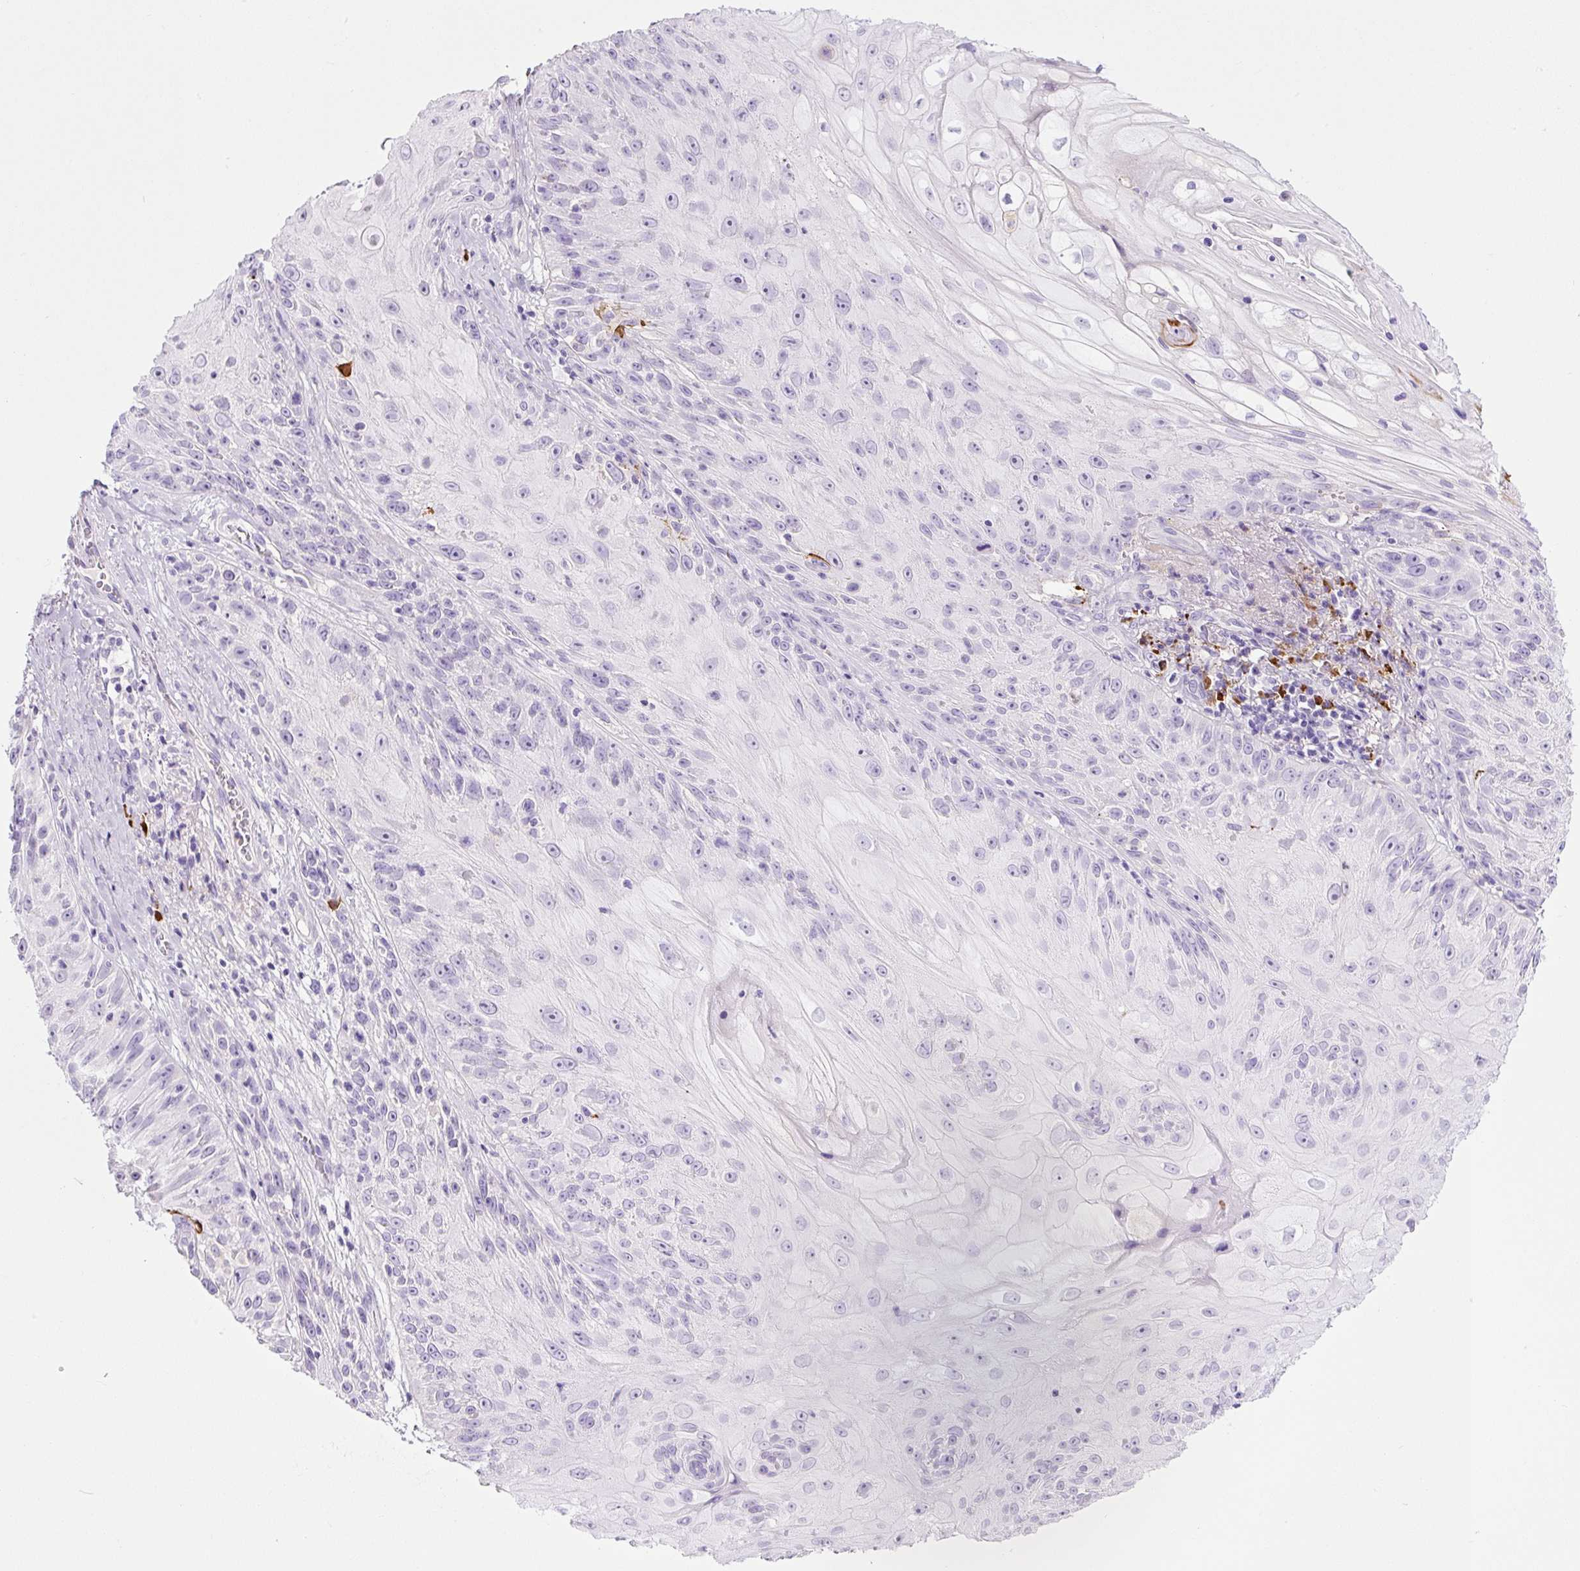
{"staining": {"intensity": "negative", "quantity": "none", "location": "none"}, "tissue": "skin cancer", "cell_type": "Tumor cells", "image_type": "cancer", "snomed": [{"axis": "morphology", "description": "Squamous cell carcinoma, NOS"}, {"axis": "topography", "description": "Skin"}, {"axis": "topography", "description": "Vulva"}], "caption": "The immunohistochemistry (IHC) image has no significant expression in tumor cells of squamous cell carcinoma (skin) tissue. Brightfield microscopy of immunohistochemistry (IHC) stained with DAB (3,3'-diaminobenzidine) (brown) and hematoxylin (blue), captured at high magnification.", "gene": "RNF212B", "patient": {"sex": "female", "age": 76}}